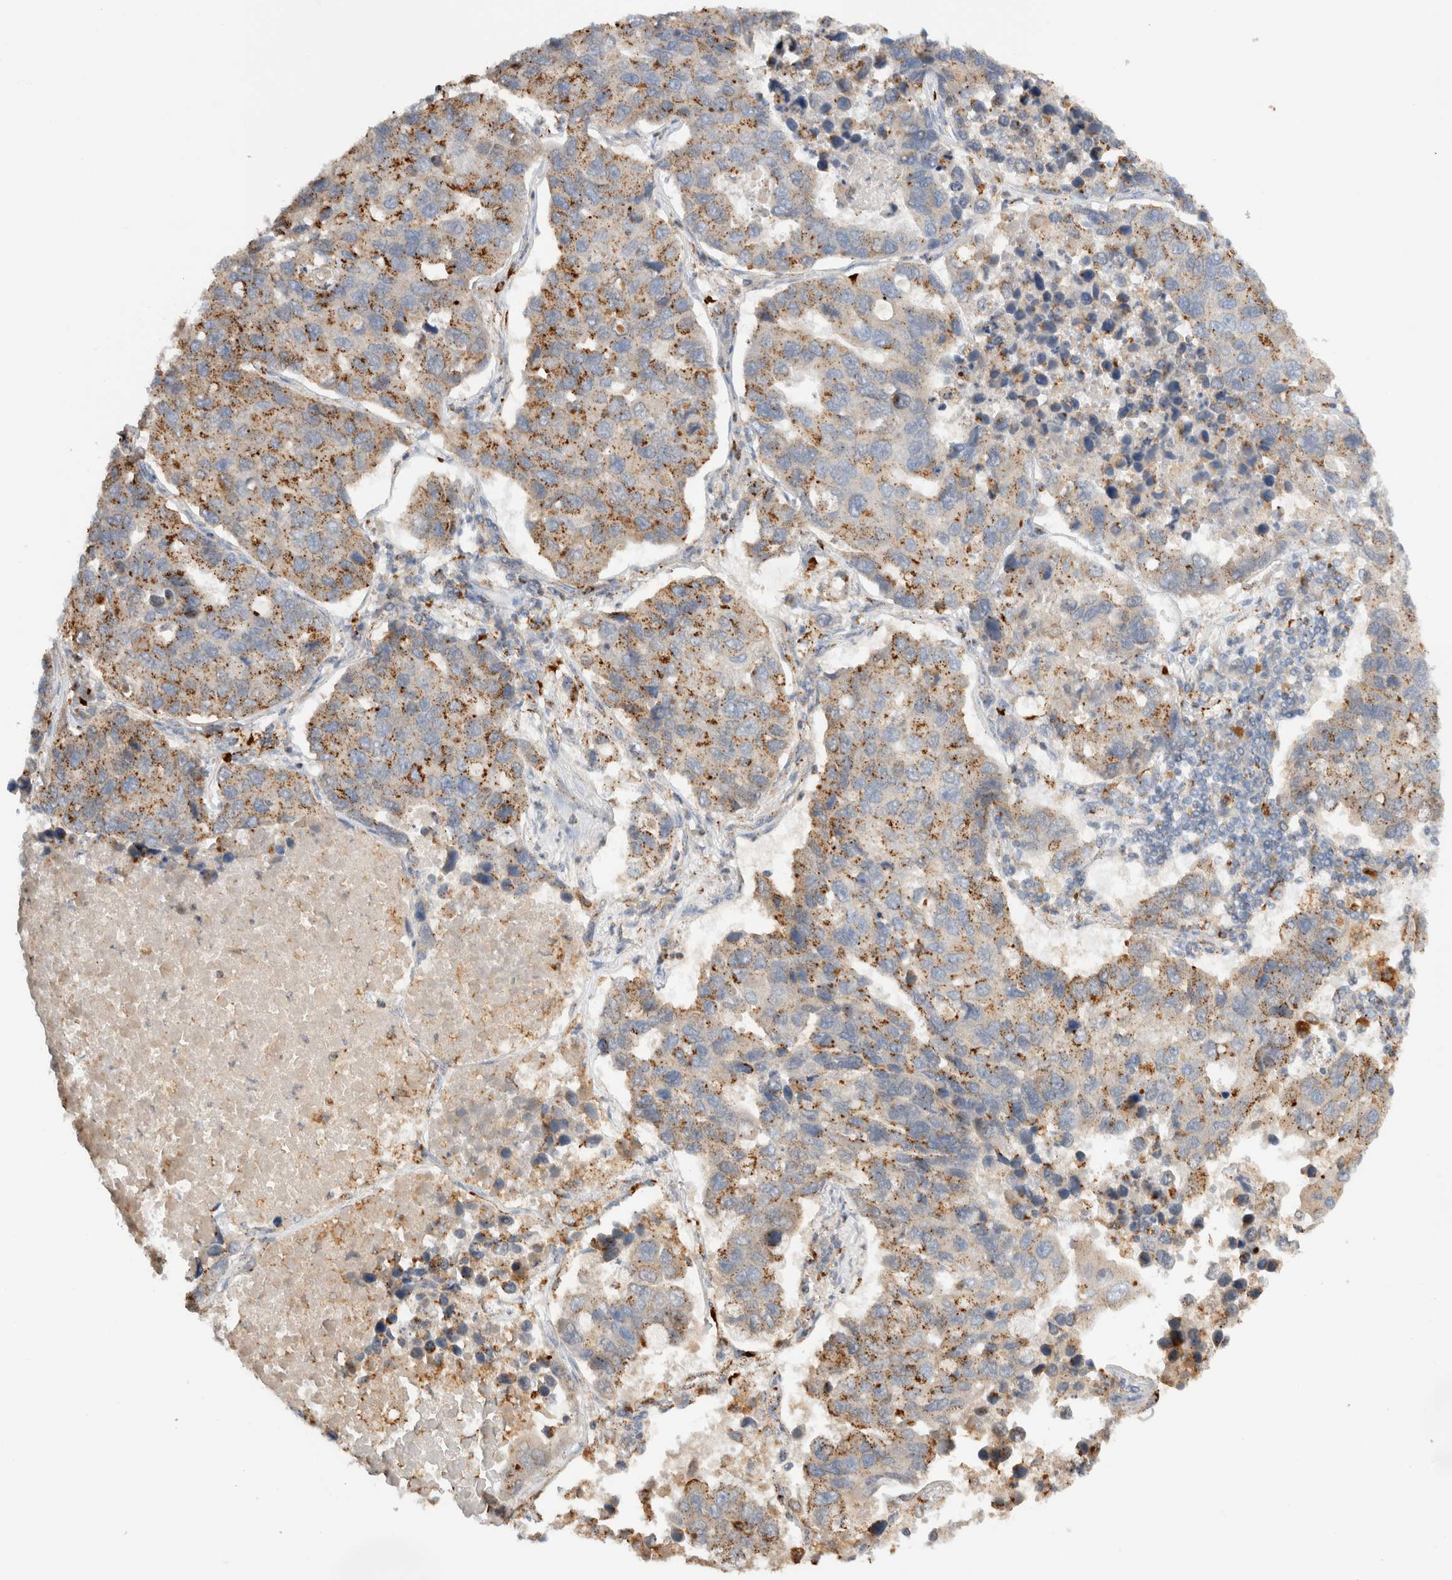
{"staining": {"intensity": "moderate", "quantity": ">75%", "location": "cytoplasmic/membranous"}, "tissue": "lung cancer", "cell_type": "Tumor cells", "image_type": "cancer", "snomed": [{"axis": "morphology", "description": "Adenocarcinoma, NOS"}, {"axis": "topography", "description": "Lung"}], "caption": "Immunohistochemical staining of human adenocarcinoma (lung) reveals medium levels of moderate cytoplasmic/membranous staining in about >75% of tumor cells.", "gene": "GNS", "patient": {"sex": "male", "age": 64}}